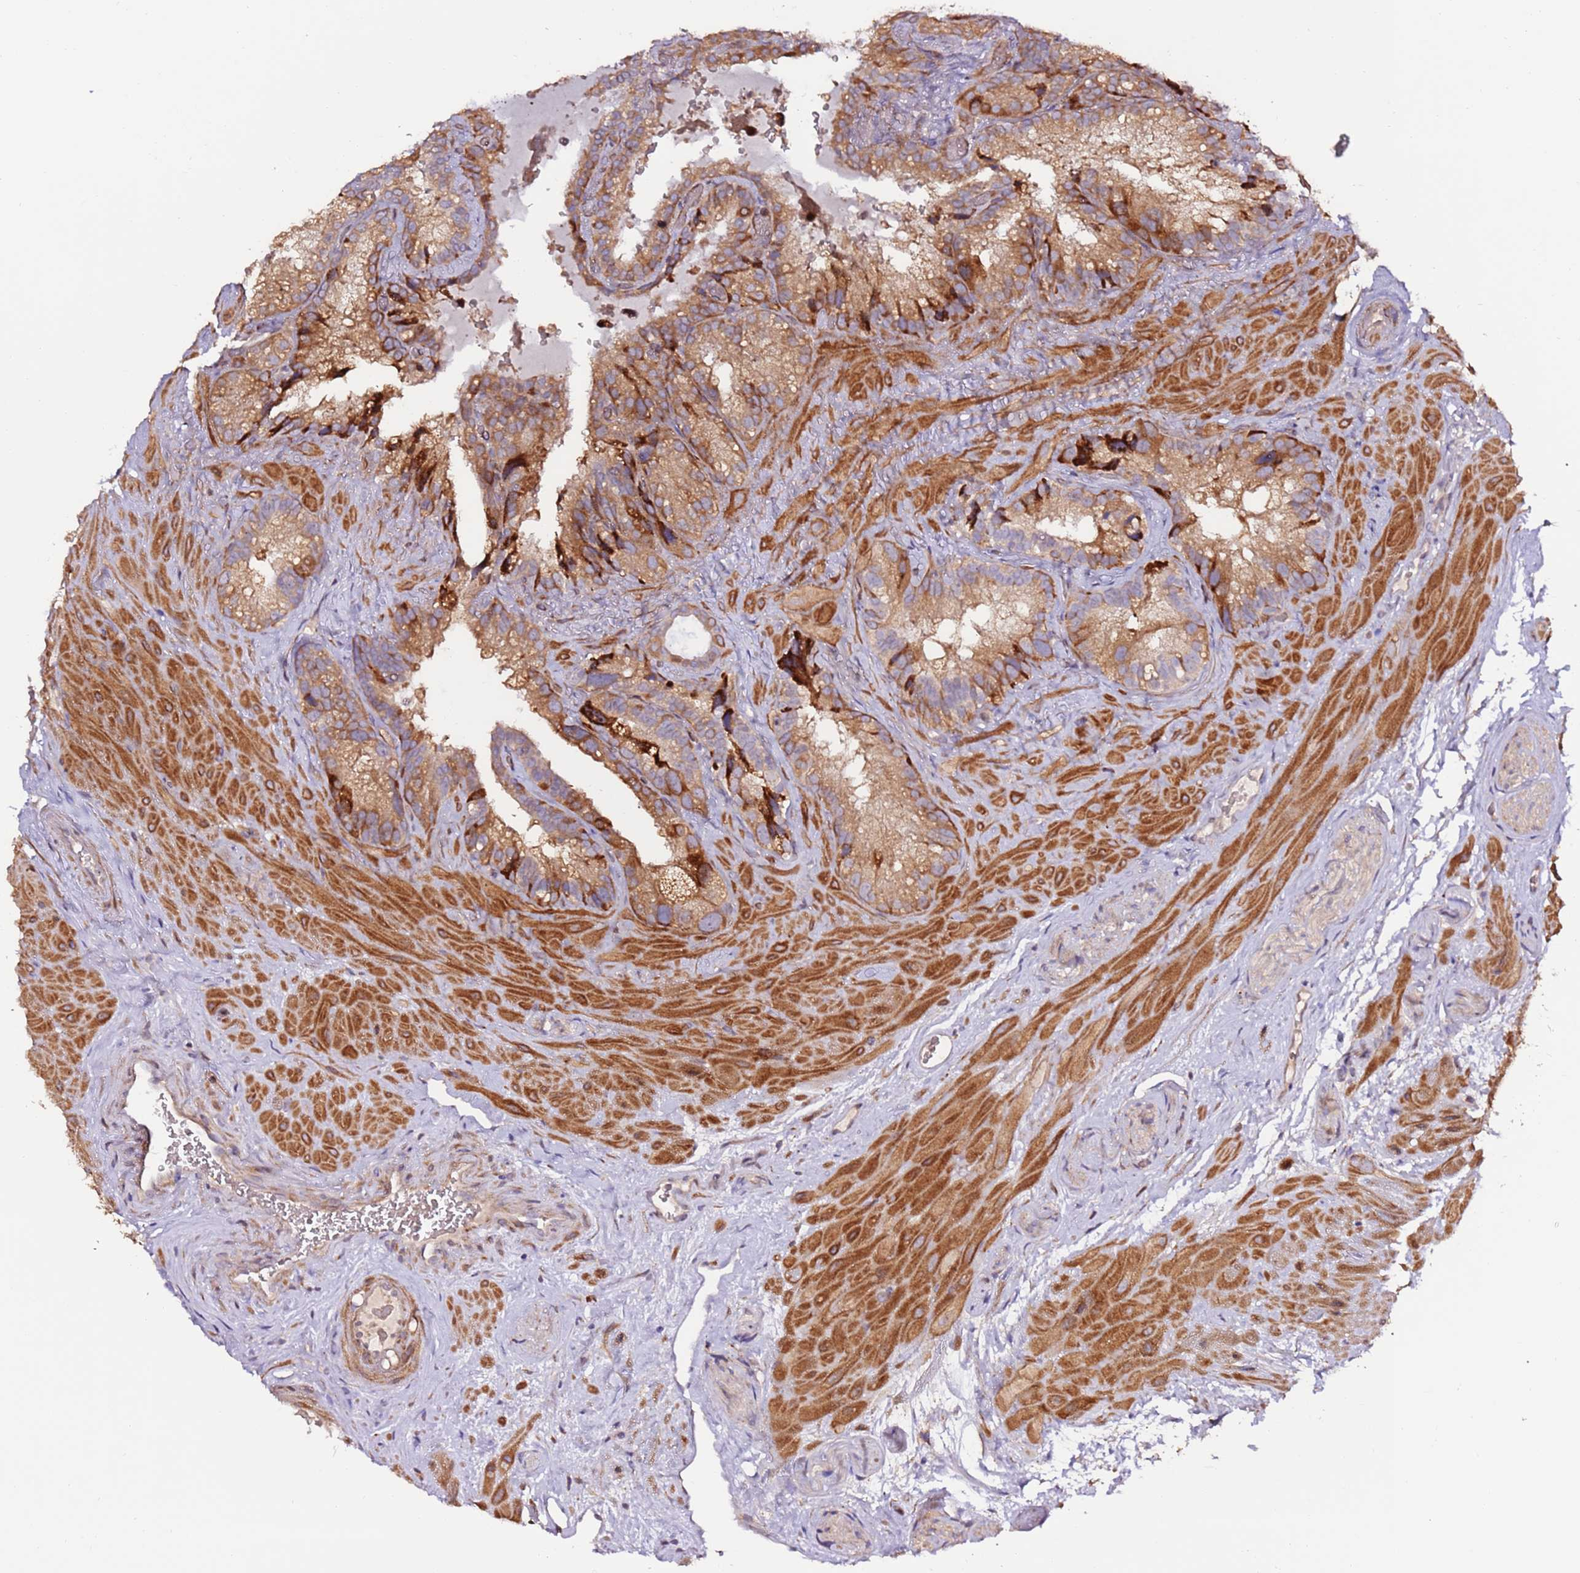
{"staining": {"intensity": "moderate", "quantity": ">75%", "location": "cytoplasmic/membranous"}, "tissue": "seminal vesicle", "cell_type": "Glandular cells", "image_type": "normal", "snomed": [{"axis": "morphology", "description": "Normal tissue, NOS"}, {"axis": "topography", "description": "Prostate"}, {"axis": "topography", "description": "Seminal veicle"}], "caption": "This histopathology image displays IHC staining of unremarkable seminal vesicle, with medium moderate cytoplasmic/membranous staining in approximately >75% of glandular cells.", "gene": "HSD17B7", "patient": {"sex": "male", "age": 68}}